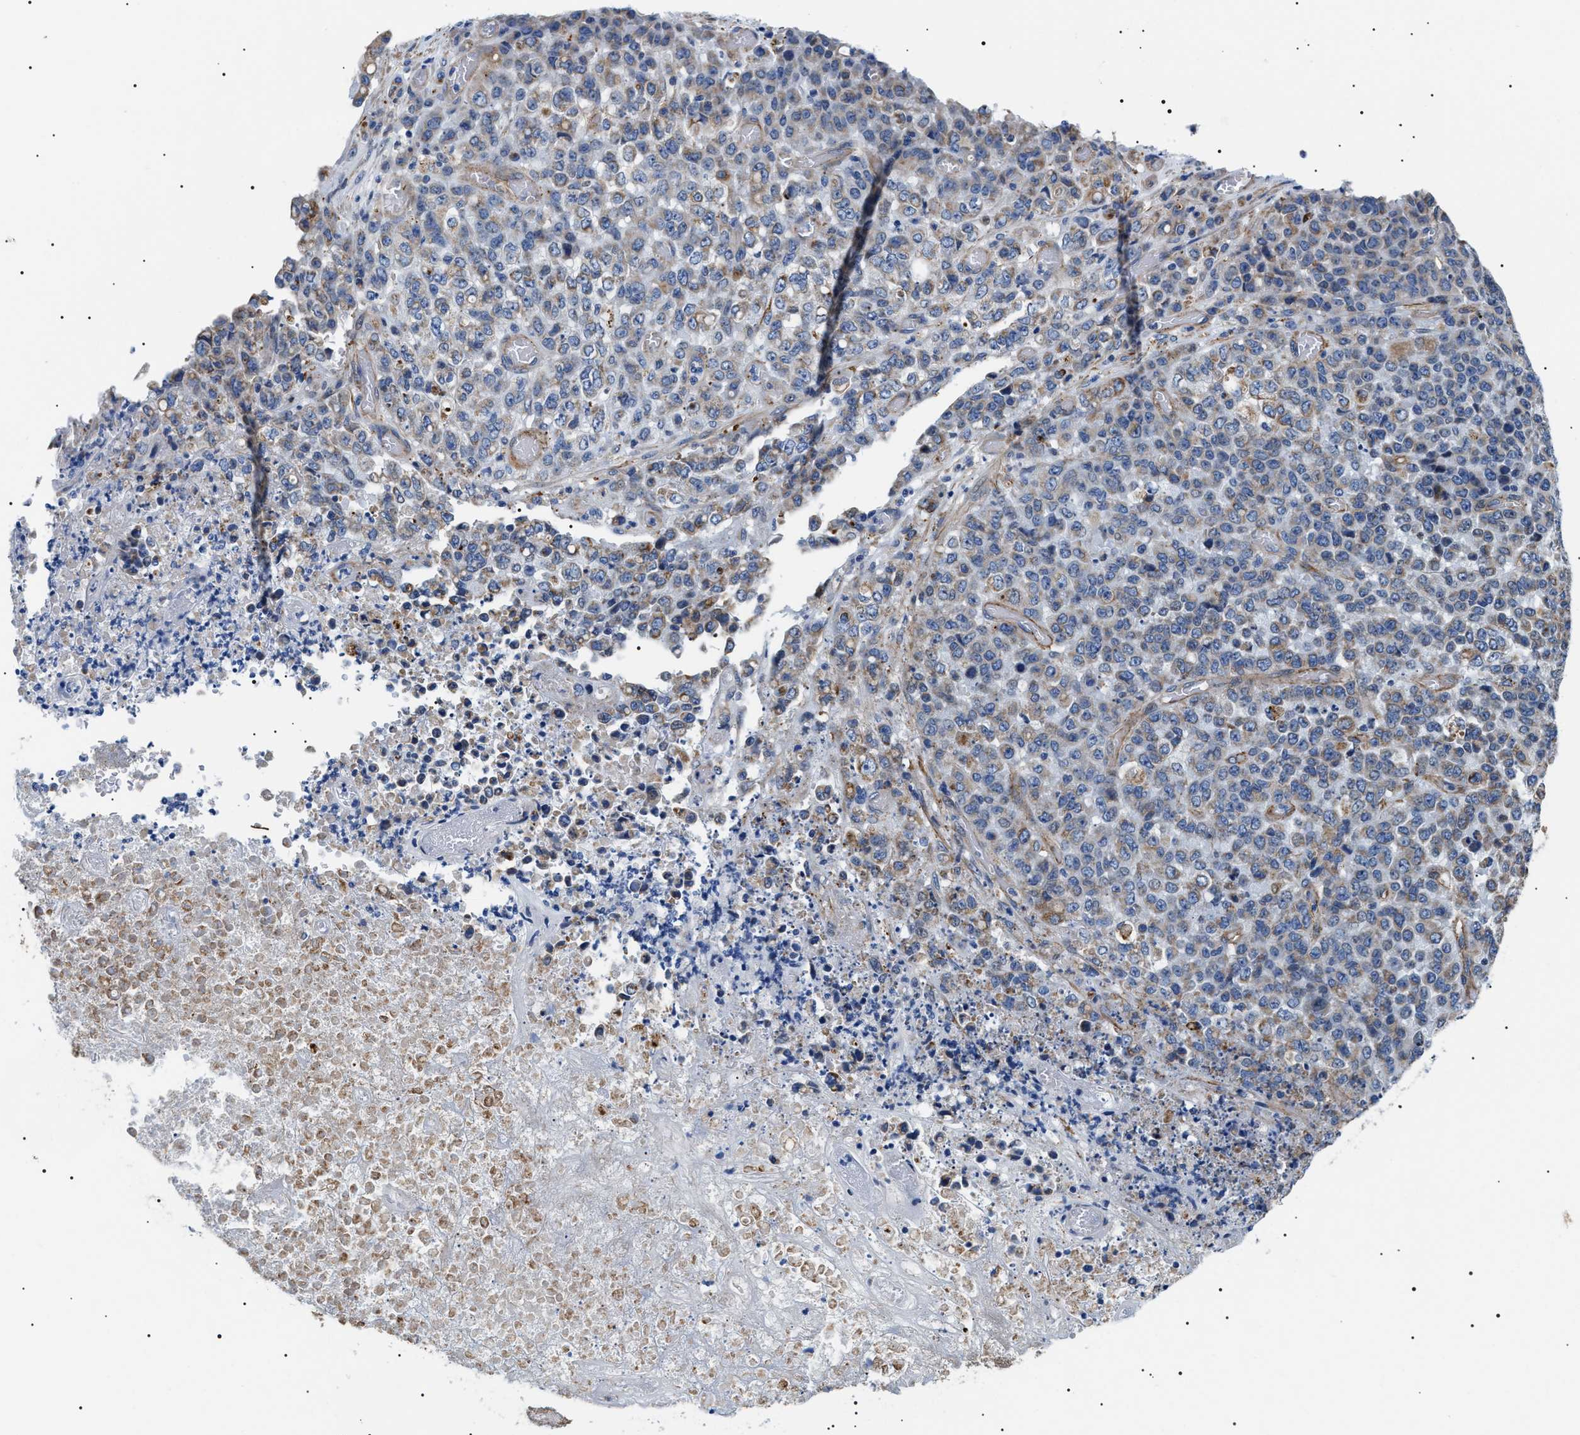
{"staining": {"intensity": "weak", "quantity": "<25%", "location": "cytoplasmic/membranous"}, "tissue": "stomach cancer", "cell_type": "Tumor cells", "image_type": "cancer", "snomed": [{"axis": "morphology", "description": "Adenocarcinoma, NOS"}, {"axis": "topography", "description": "Stomach"}], "caption": "High power microscopy micrograph of an IHC micrograph of stomach cancer (adenocarcinoma), revealing no significant expression in tumor cells.", "gene": "TMEM222", "patient": {"sex": "female", "age": 73}}